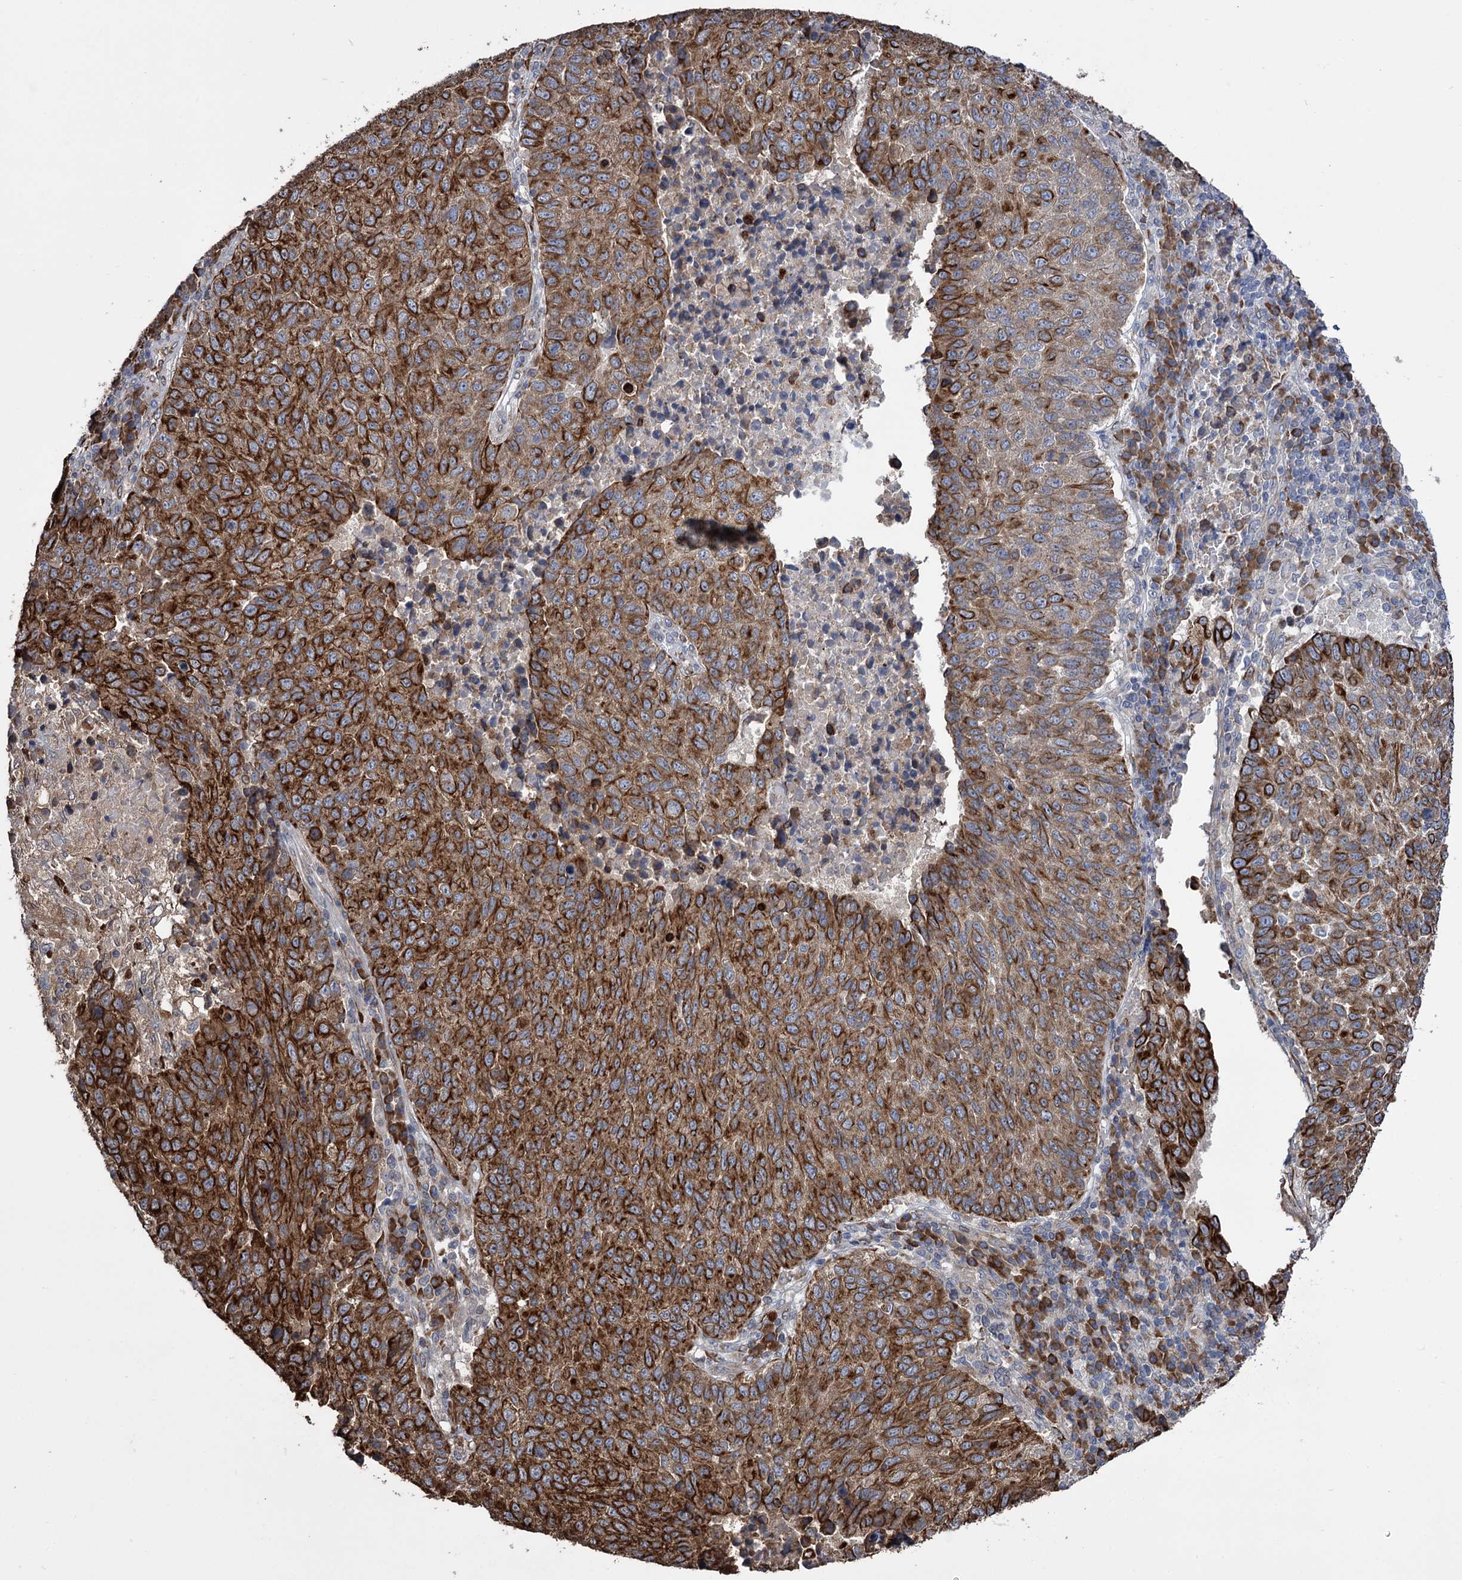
{"staining": {"intensity": "strong", "quantity": ">75%", "location": "cytoplasmic/membranous"}, "tissue": "lung cancer", "cell_type": "Tumor cells", "image_type": "cancer", "snomed": [{"axis": "morphology", "description": "Squamous cell carcinoma, NOS"}, {"axis": "topography", "description": "Lung"}], "caption": "High-magnification brightfield microscopy of lung cancer (squamous cell carcinoma) stained with DAB (3,3'-diaminobenzidine) (brown) and counterstained with hematoxylin (blue). tumor cells exhibit strong cytoplasmic/membranous staining is present in about>75% of cells.", "gene": "CDAN1", "patient": {"sex": "male", "age": 73}}